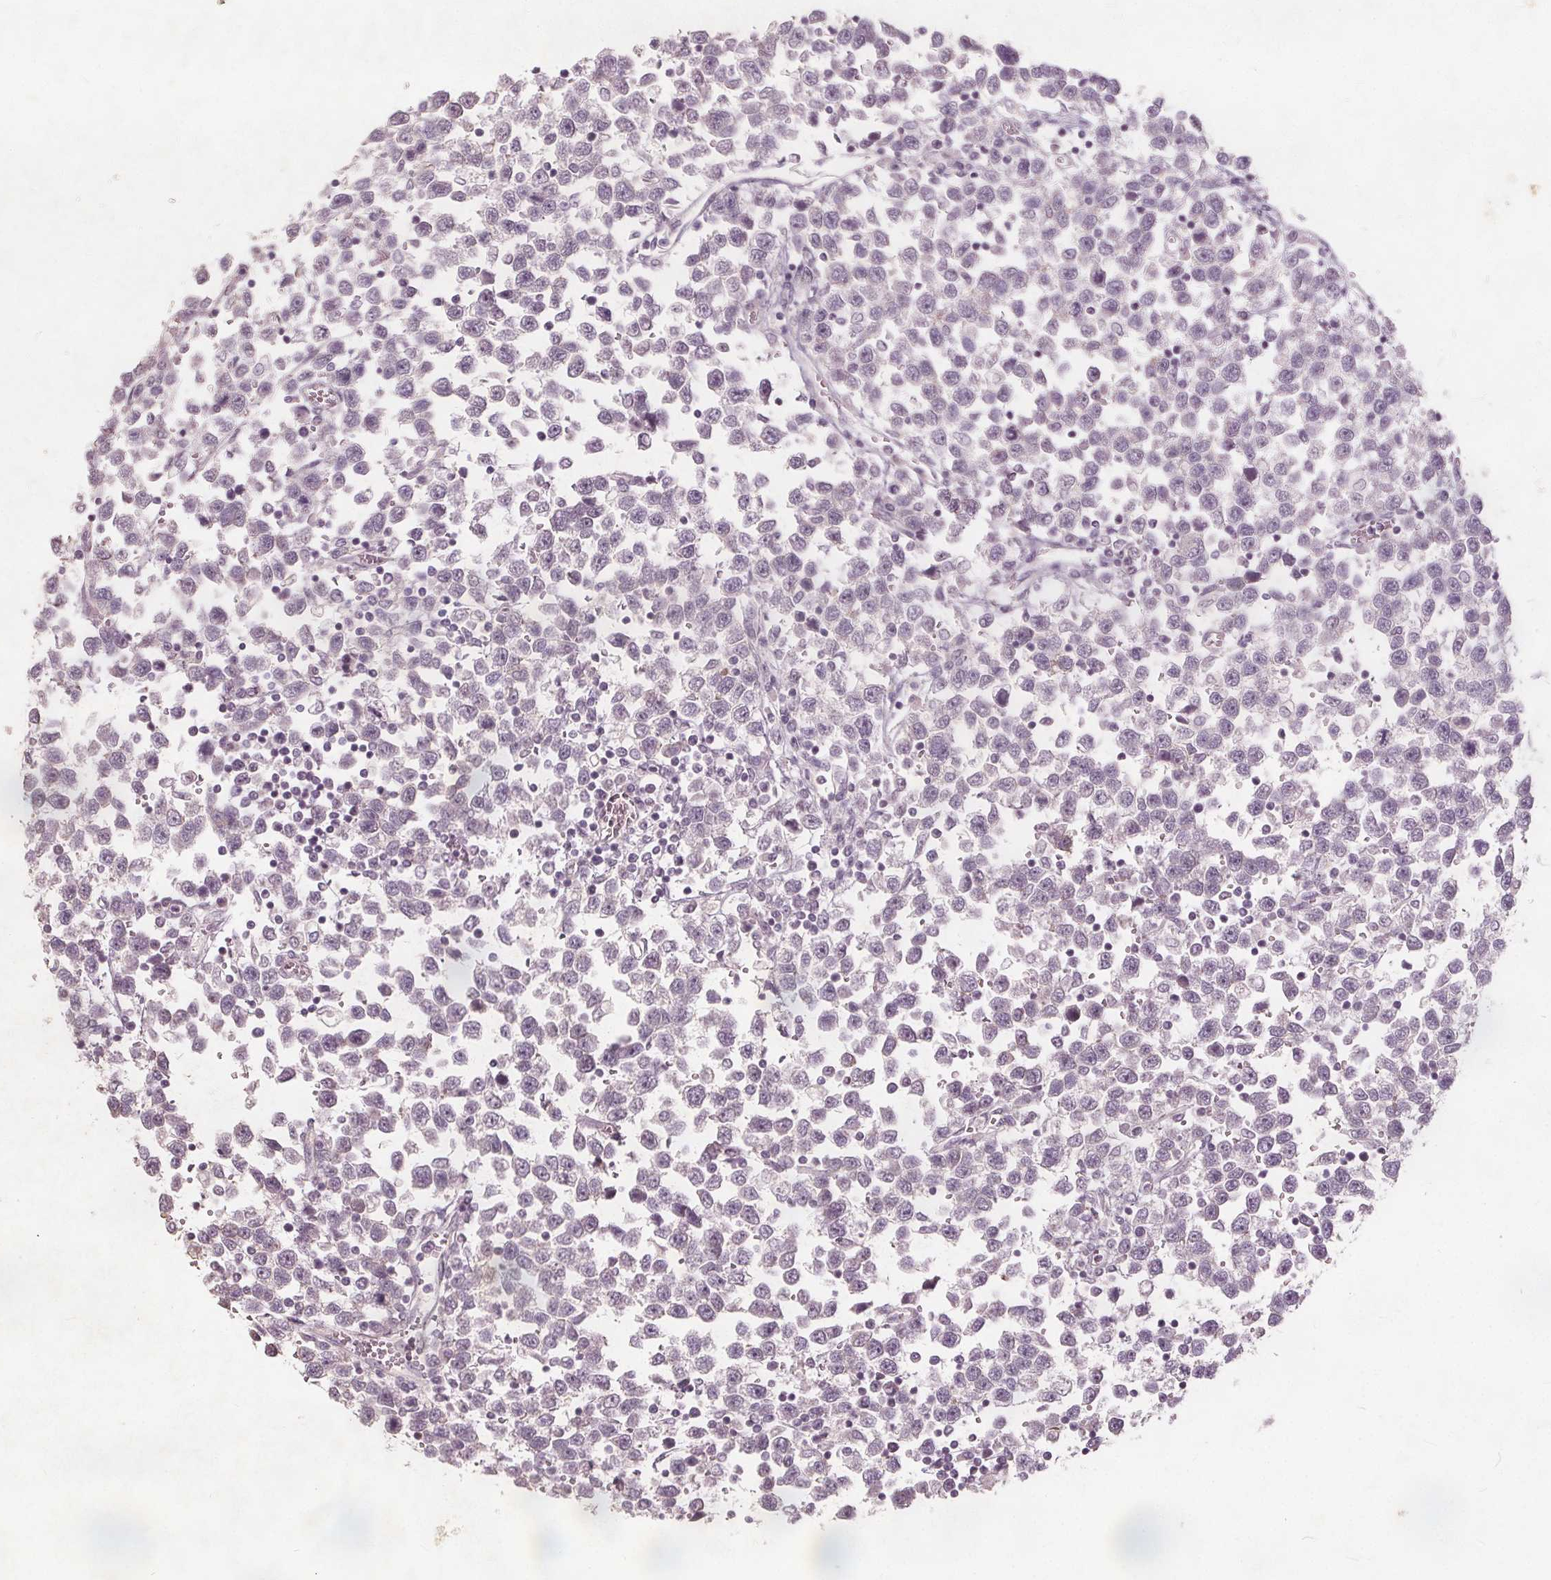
{"staining": {"intensity": "negative", "quantity": "none", "location": "none"}, "tissue": "testis cancer", "cell_type": "Tumor cells", "image_type": "cancer", "snomed": [{"axis": "morphology", "description": "Seminoma, NOS"}, {"axis": "topography", "description": "Testis"}], "caption": "The immunohistochemistry (IHC) image has no significant positivity in tumor cells of testis cancer tissue.", "gene": "PTPRT", "patient": {"sex": "male", "age": 34}}